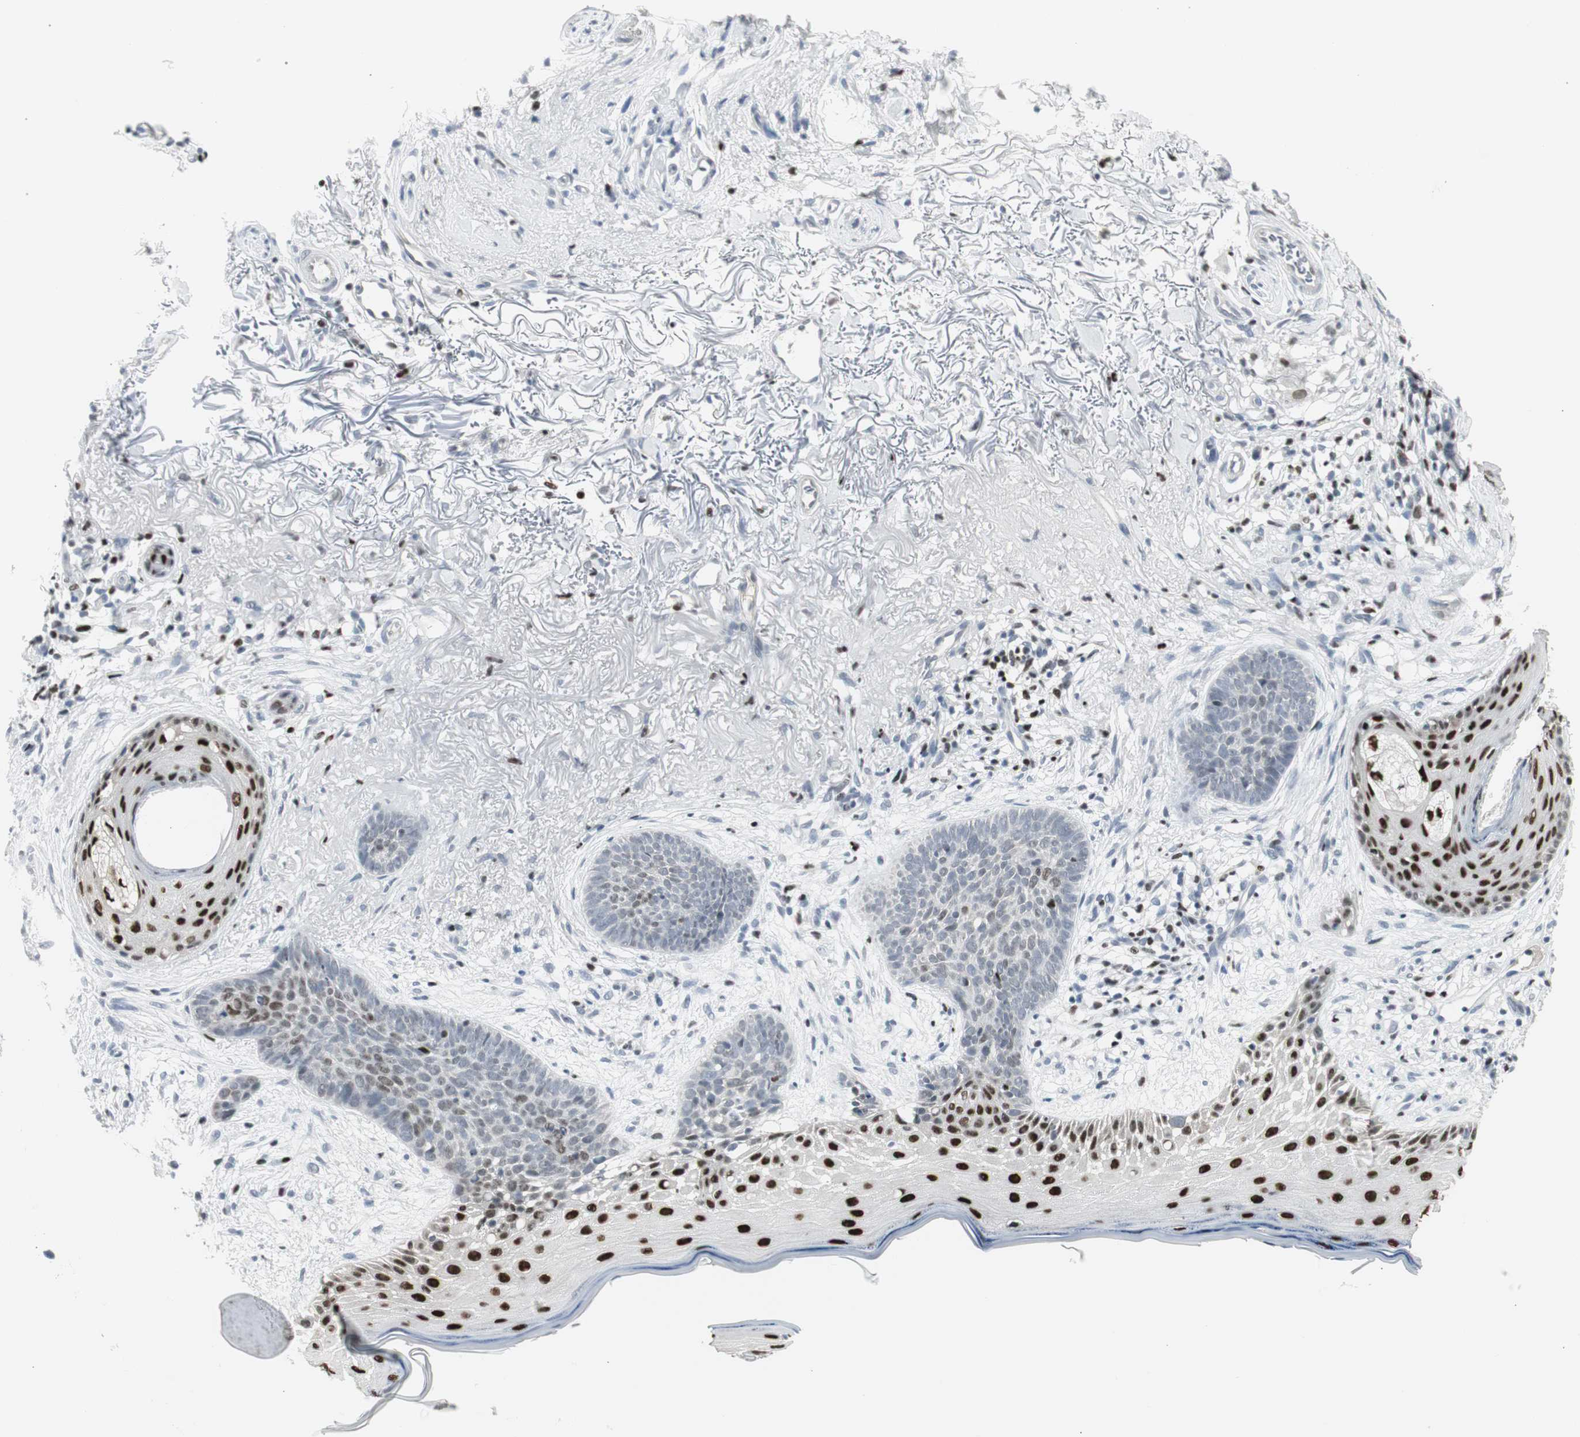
{"staining": {"intensity": "moderate", "quantity": "<25%", "location": "nuclear"}, "tissue": "skin cancer", "cell_type": "Tumor cells", "image_type": "cancer", "snomed": [{"axis": "morphology", "description": "Normal tissue, NOS"}, {"axis": "morphology", "description": "Basal cell carcinoma"}, {"axis": "topography", "description": "Skin"}], "caption": "High-power microscopy captured an immunohistochemistry histopathology image of skin cancer, revealing moderate nuclear positivity in about <25% of tumor cells.", "gene": "ZBTB7B", "patient": {"sex": "female", "age": 70}}